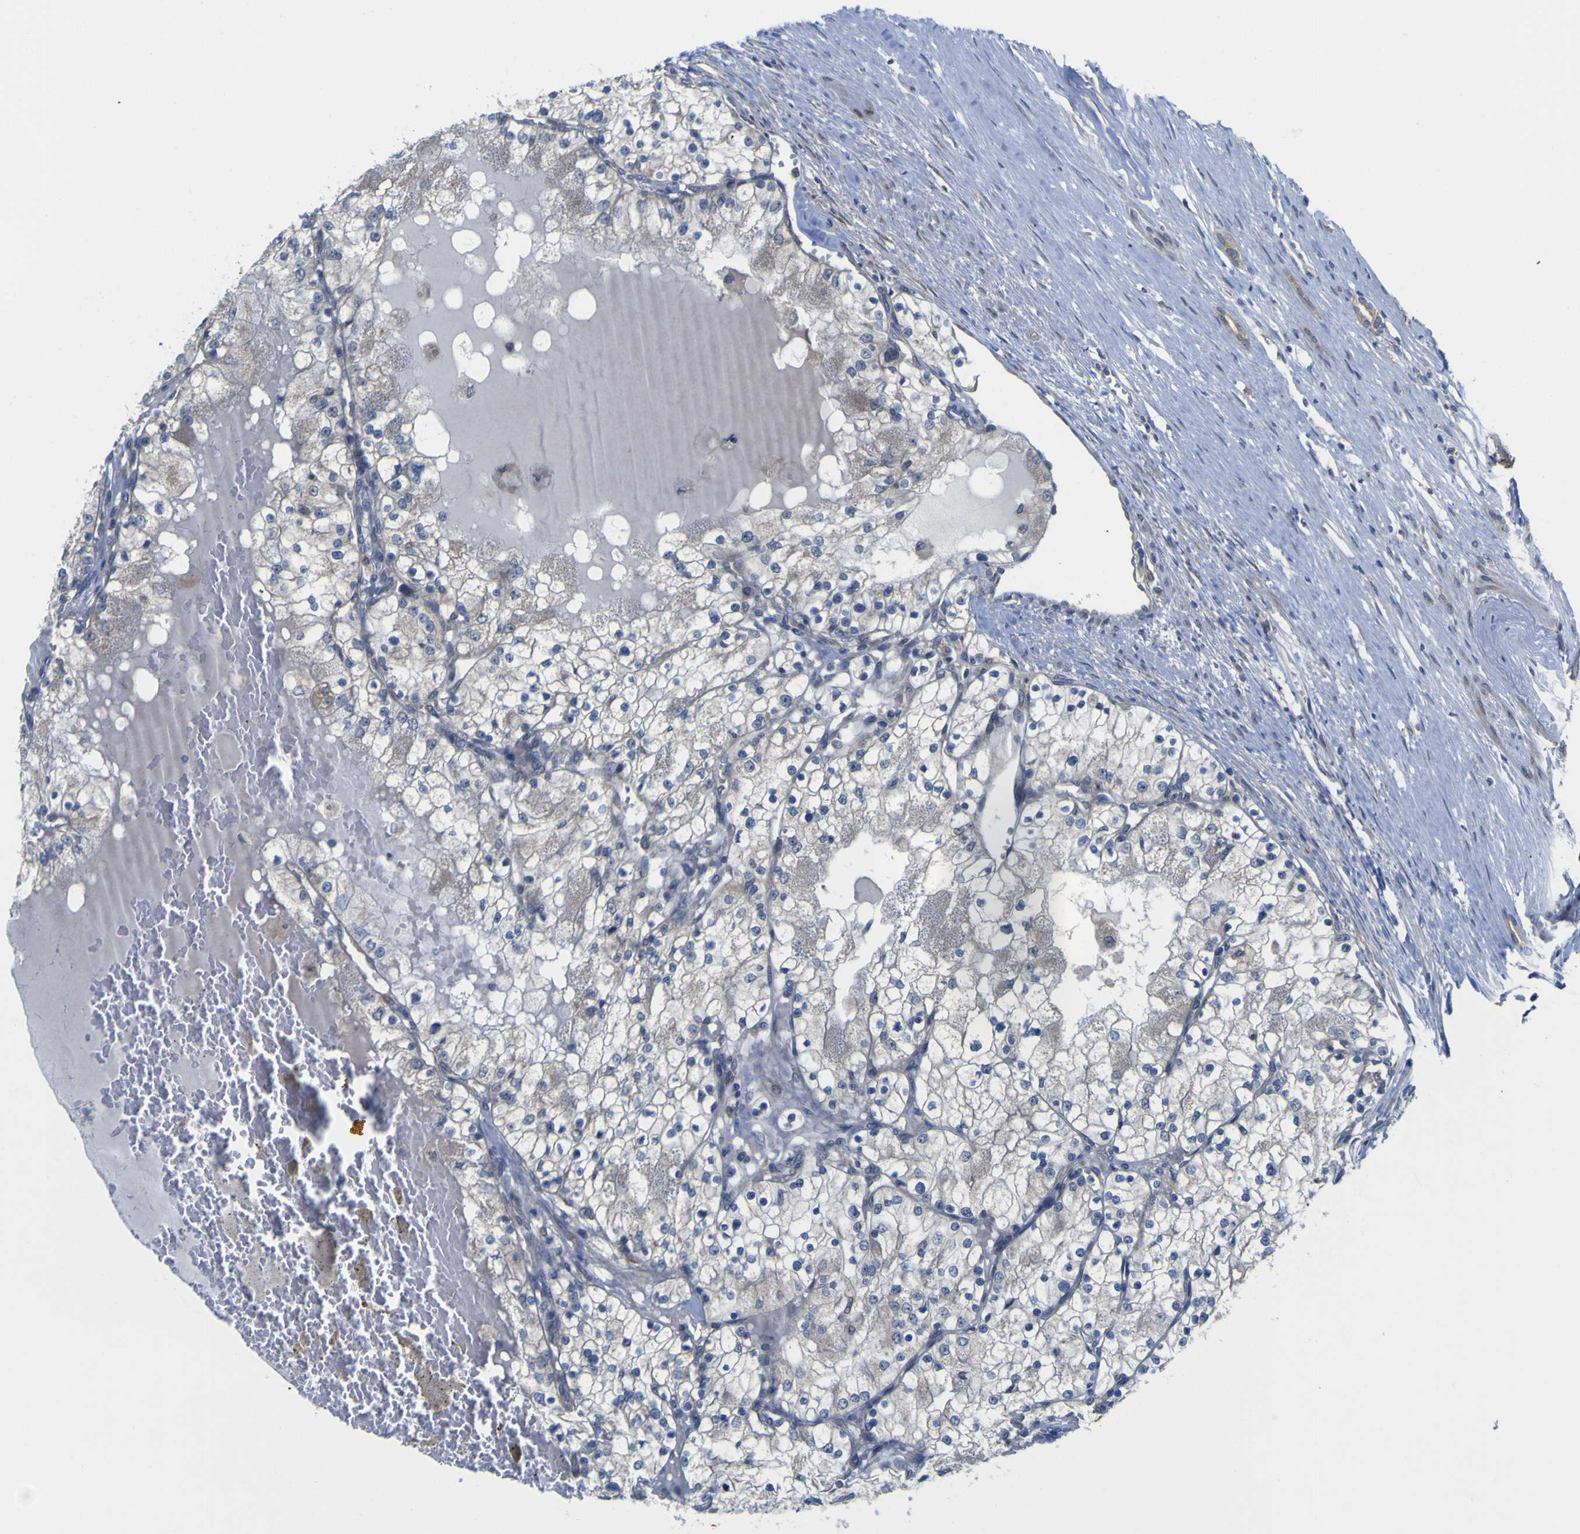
{"staining": {"intensity": "negative", "quantity": "none", "location": "none"}, "tissue": "renal cancer", "cell_type": "Tumor cells", "image_type": "cancer", "snomed": [{"axis": "morphology", "description": "Adenocarcinoma, NOS"}, {"axis": "topography", "description": "Kidney"}], "caption": "Adenocarcinoma (renal) was stained to show a protein in brown. There is no significant positivity in tumor cells.", "gene": "TNFRSF11A", "patient": {"sex": "male", "age": 68}}